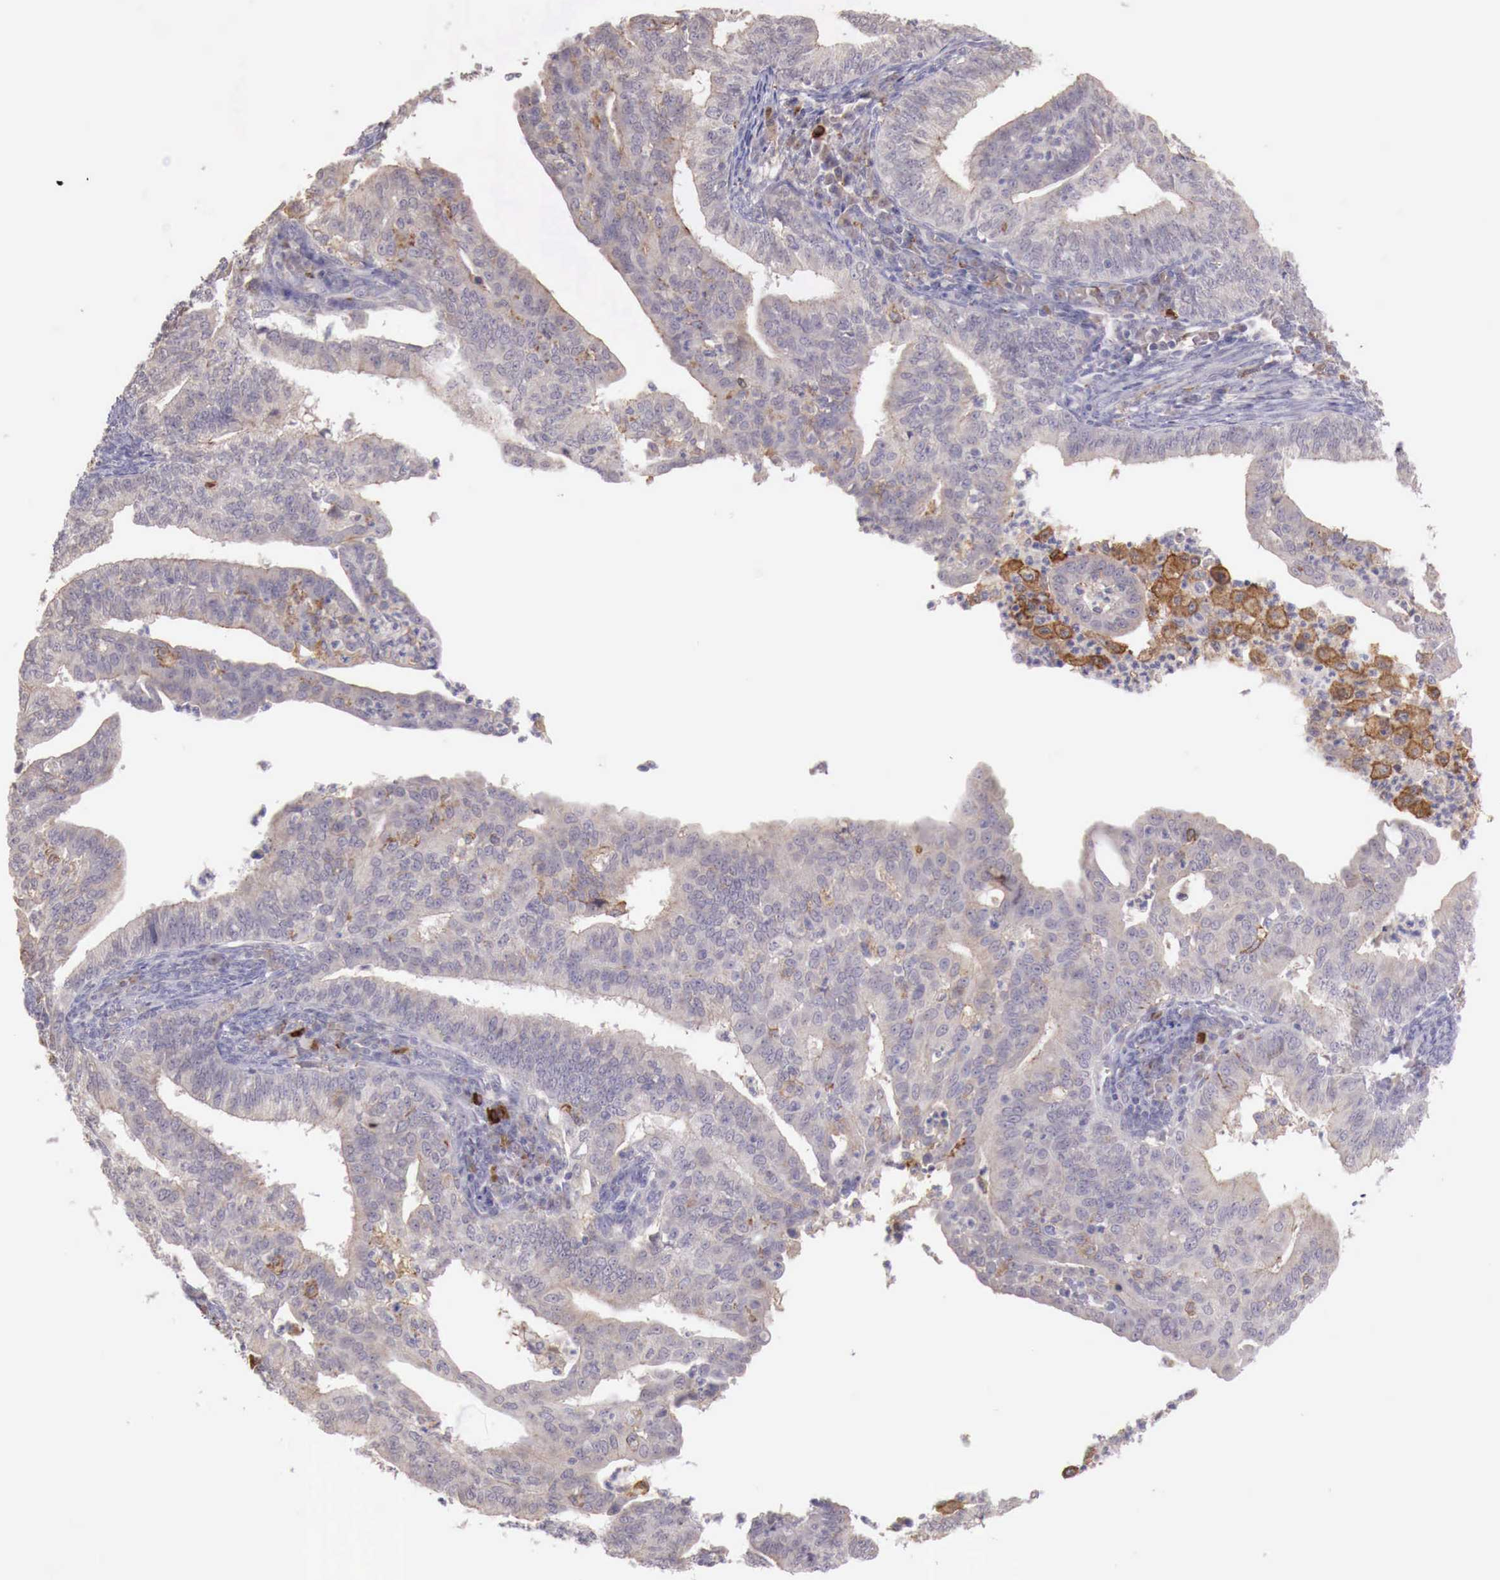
{"staining": {"intensity": "moderate", "quantity": "25%-75%", "location": "cytoplasmic/membranous"}, "tissue": "endometrial cancer", "cell_type": "Tumor cells", "image_type": "cancer", "snomed": [{"axis": "morphology", "description": "Adenocarcinoma, NOS"}, {"axis": "topography", "description": "Endometrium"}], "caption": "Endometrial adenocarcinoma tissue displays moderate cytoplasmic/membranous positivity in about 25%-75% of tumor cells, visualized by immunohistochemistry.", "gene": "CHRDL1", "patient": {"sex": "female", "age": 66}}